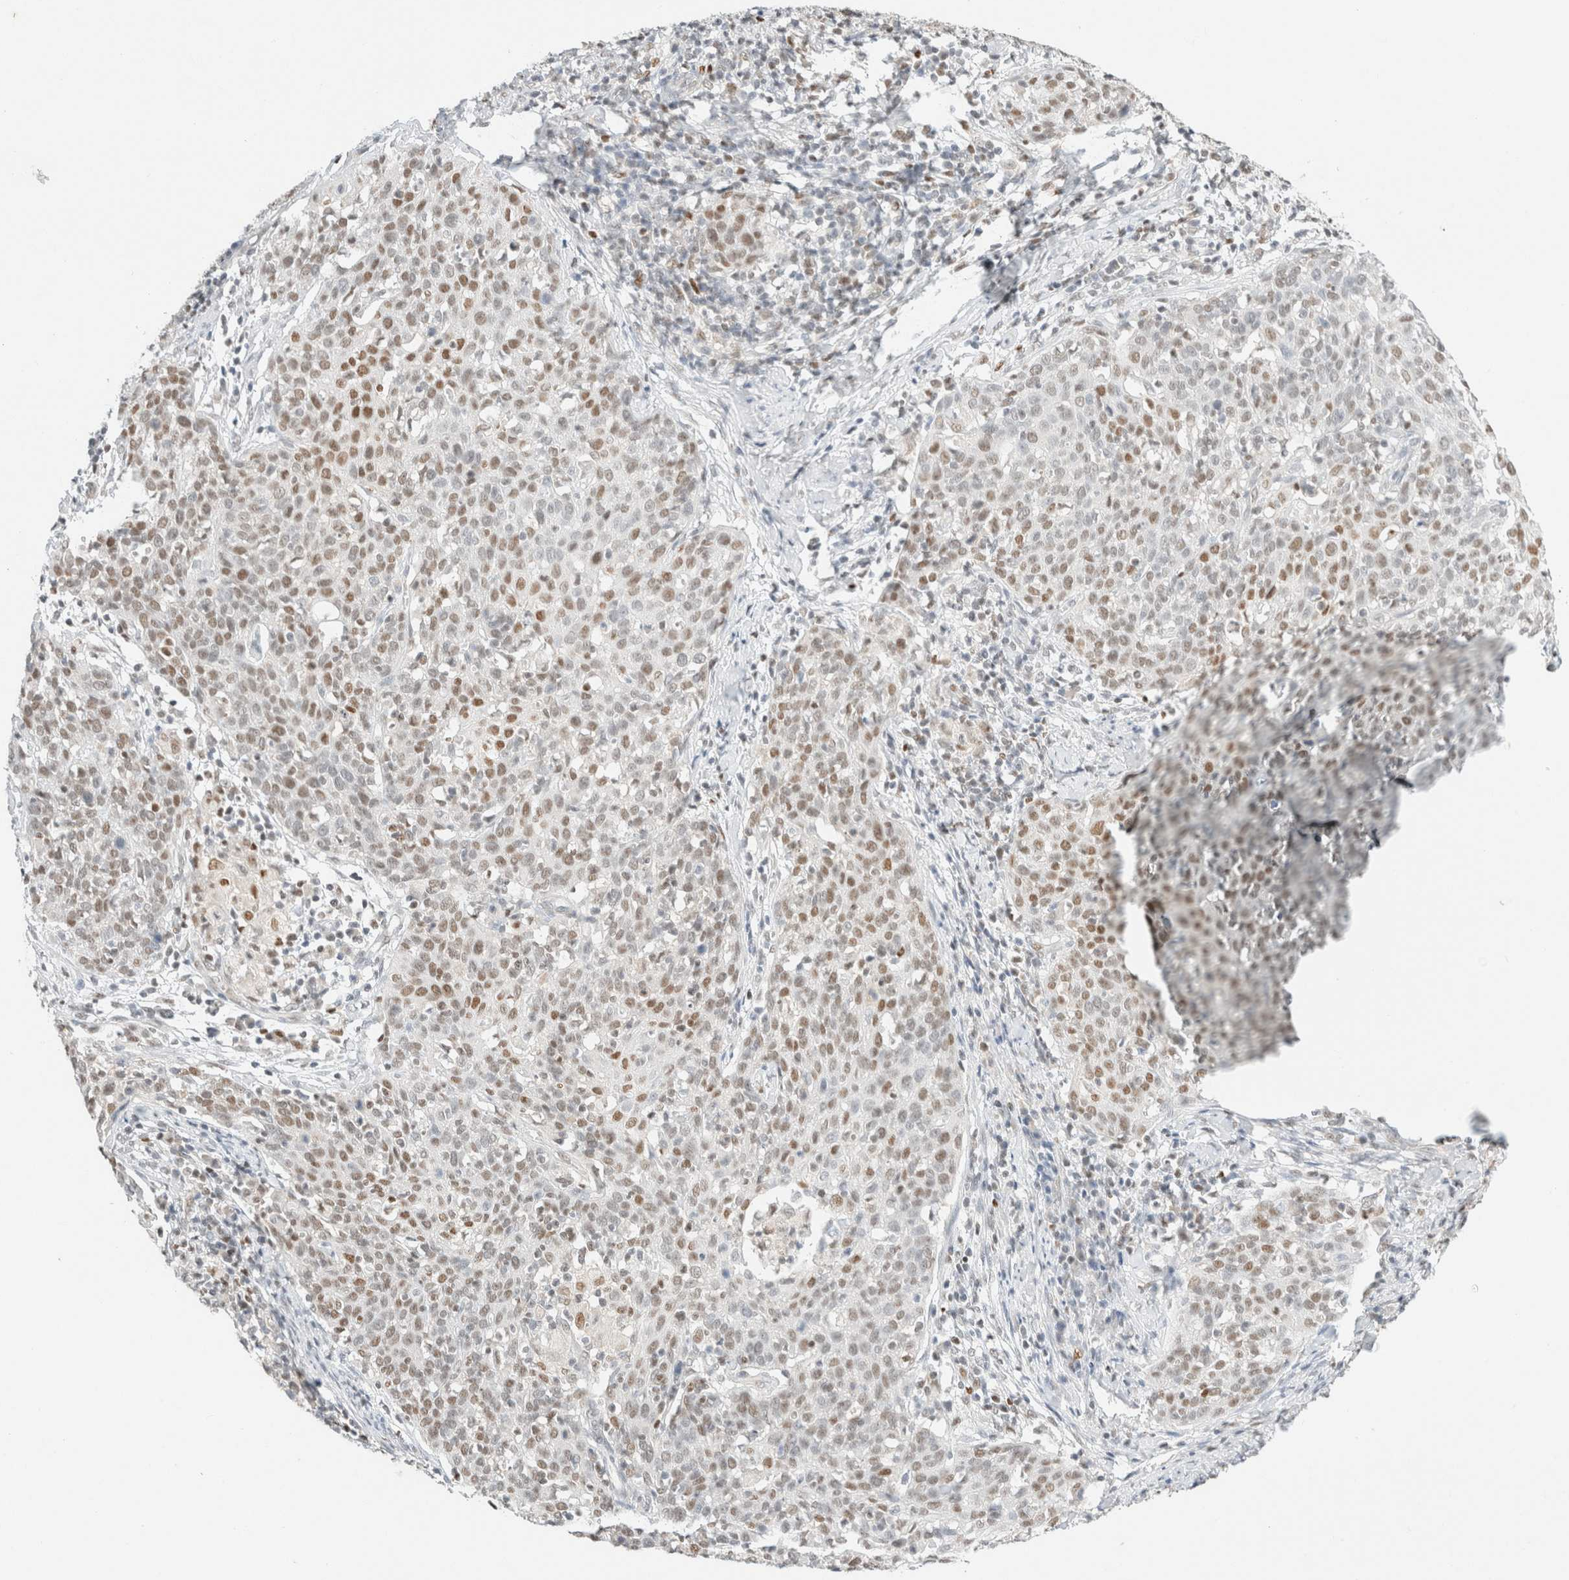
{"staining": {"intensity": "weak", "quantity": ">75%", "location": "nuclear"}, "tissue": "cervical cancer", "cell_type": "Tumor cells", "image_type": "cancer", "snomed": [{"axis": "morphology", "description": "Squamous cell carcinoma, NOS"}, {"axis": "topography", "description": "Cervix"}], "caption": "The histopathology image displays a brown stain indicating the presence of a protein in the nuclear of tumor cells in cervical cancer.", "gene": "DDB2", "patient": {"sex": "female", "age": 38}}